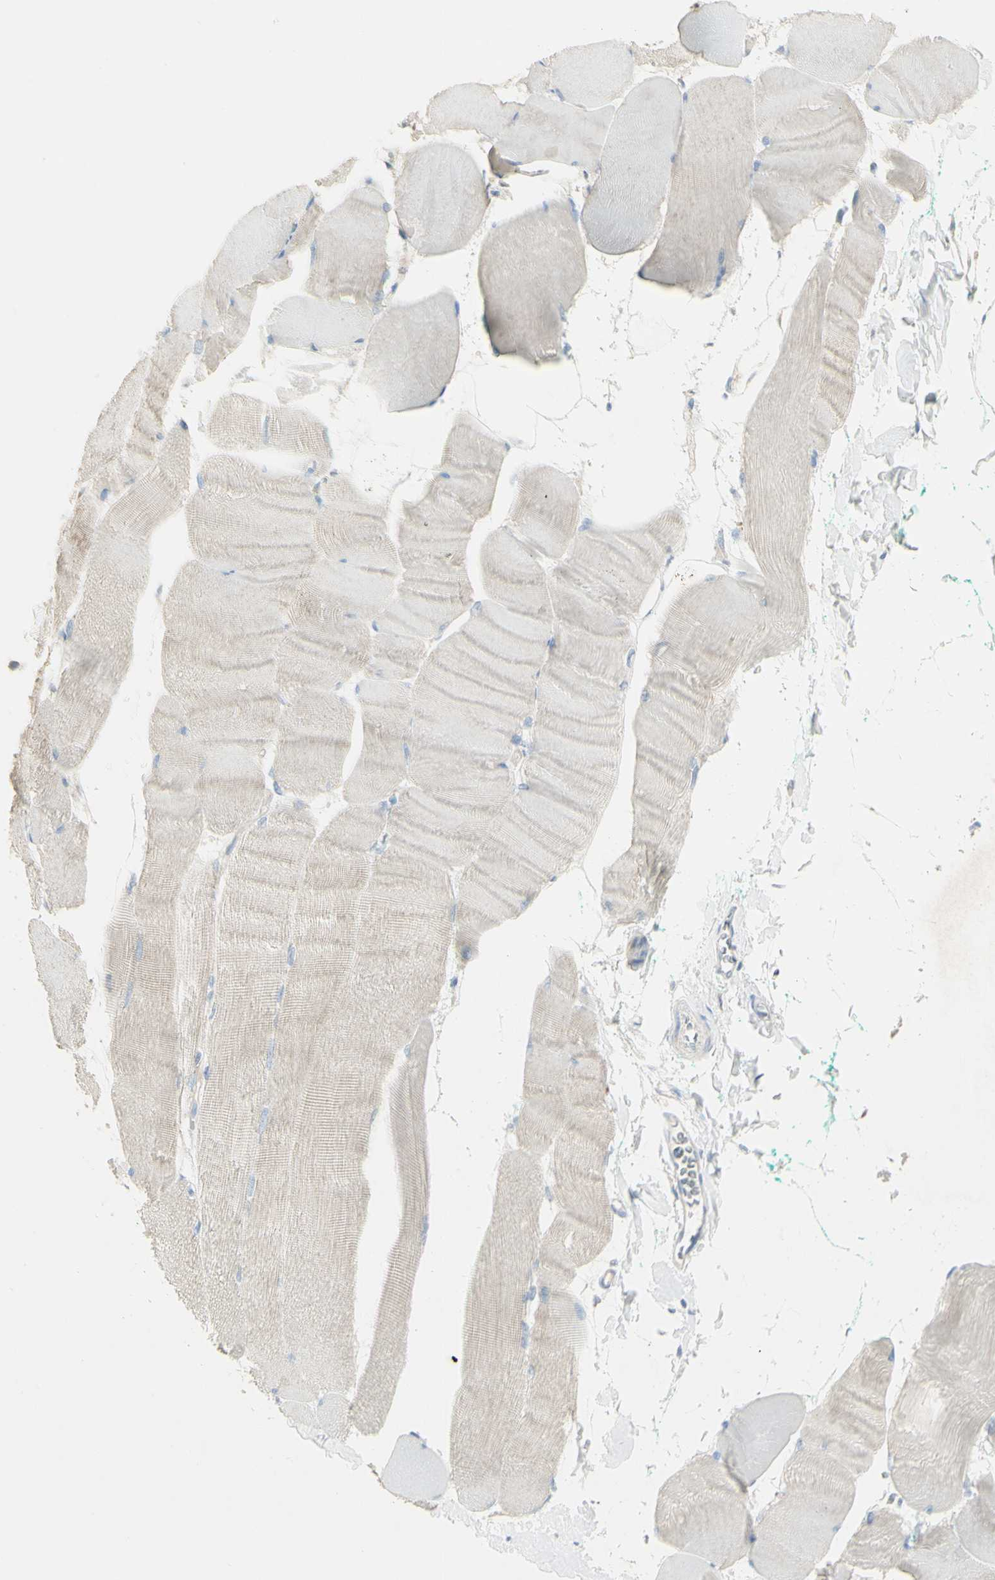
{"staining": {"intensity": "negative", "quantity": "none", "location": "none"}, "tissue": "skeletal muscle", "cell_type": "Myocytes", "image_type": "normal", "snomed": [{"axis": "morphology", "description": "Normal tissue, NOS"}, {"axis": "morphology", "description": "Squamous cell carcinoma, NOS"}, {"axis": "topography", "description": "Skeletal muscle"}], "caption": "High magnification brightfield microscopy of normal skeletal muscle stained with DAB (3,3'-diaminobenzidine) (brown) and counterstained with hematoxylin (blue): myocytes show no significant staining. (Brightfield microscopy of DAB (3,3'-diaminobenzidine) IHC at high magnification).", "gene": "CNTNAP1", "patient": {"sex": "male", "age": 51}}